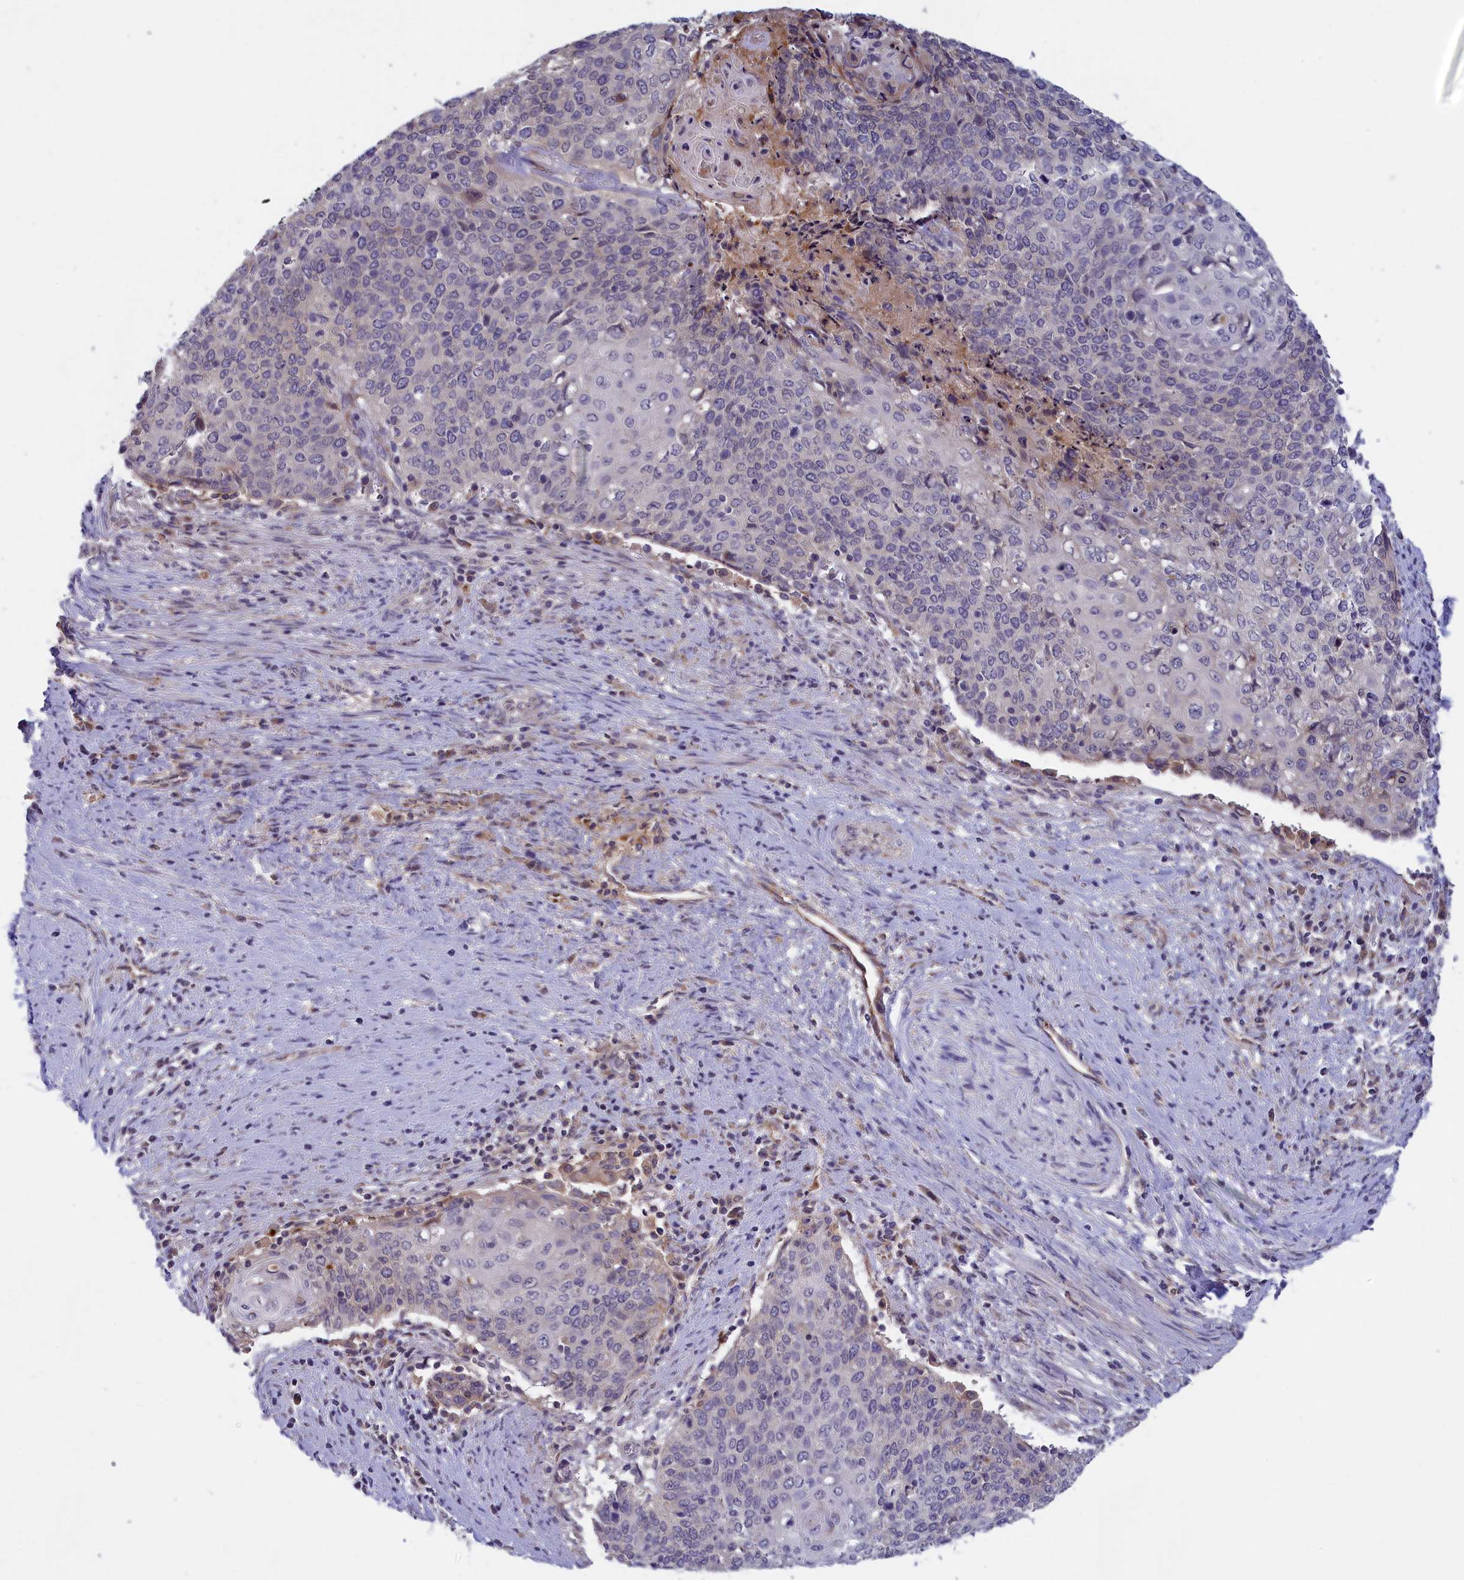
{"staining": {"intensity": "negative", "quantity": "none", "location": "none"}, "tissue": "cervical cancer", "cell_type": "Tumor cells", "image_type": "cancer", "snomed": [{"axis": "morphology", "description": "Squamous cell carcinoma, NOS"}, {"axis": "topography", "description": "Cervix"}], "caption": "IHC of cervical cancer (squamous cell carcinoma) displays no positivity in tumor cells. (IHC, brightfield microscopy, high magnification).", "gene": "IGFALS", "patient": {"sex": "female", "age": 39}}